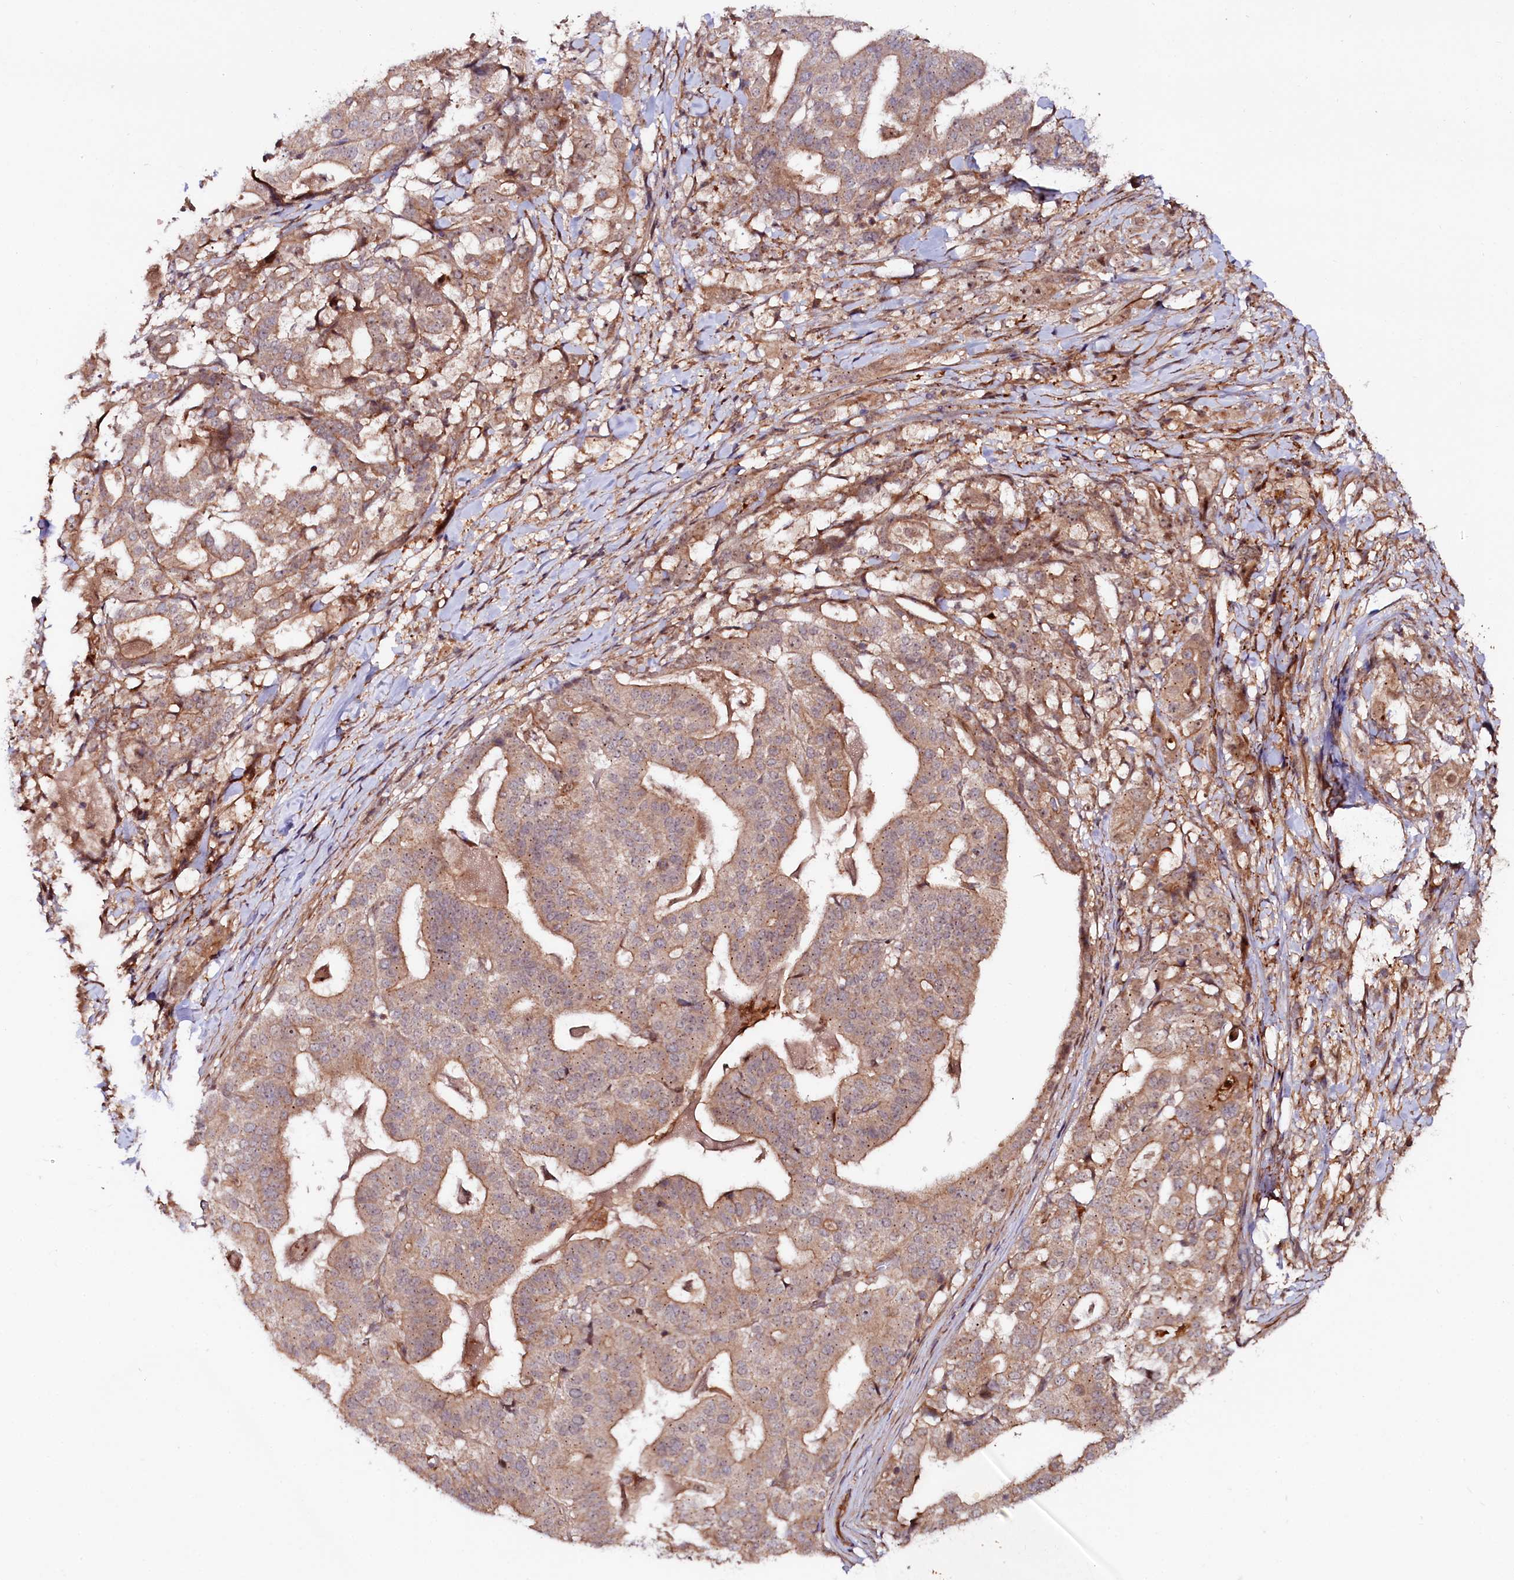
{"staining": {"intensity": "moderate", "quantity": ">75%", "location": "cytoplasmic/membranous"}, "tissue": "stomach cancer", "cell_type": "Tumor cells", "image_type": "cancer", "snomed": [{"axis": "morphology", "description": "Adenocarcinoma, NOS"}, {"axis": "topography", "description": "Stomach"}], "caption": "This micrograph demonstrates immunohistochemistry staining of stomach adenocarcinoma, with medium moderate cytoplasmic/membranous expression in about >75% of tumor cells.", "gene": "NEDD1", "patient": {"sex": "male", "age": 48}}